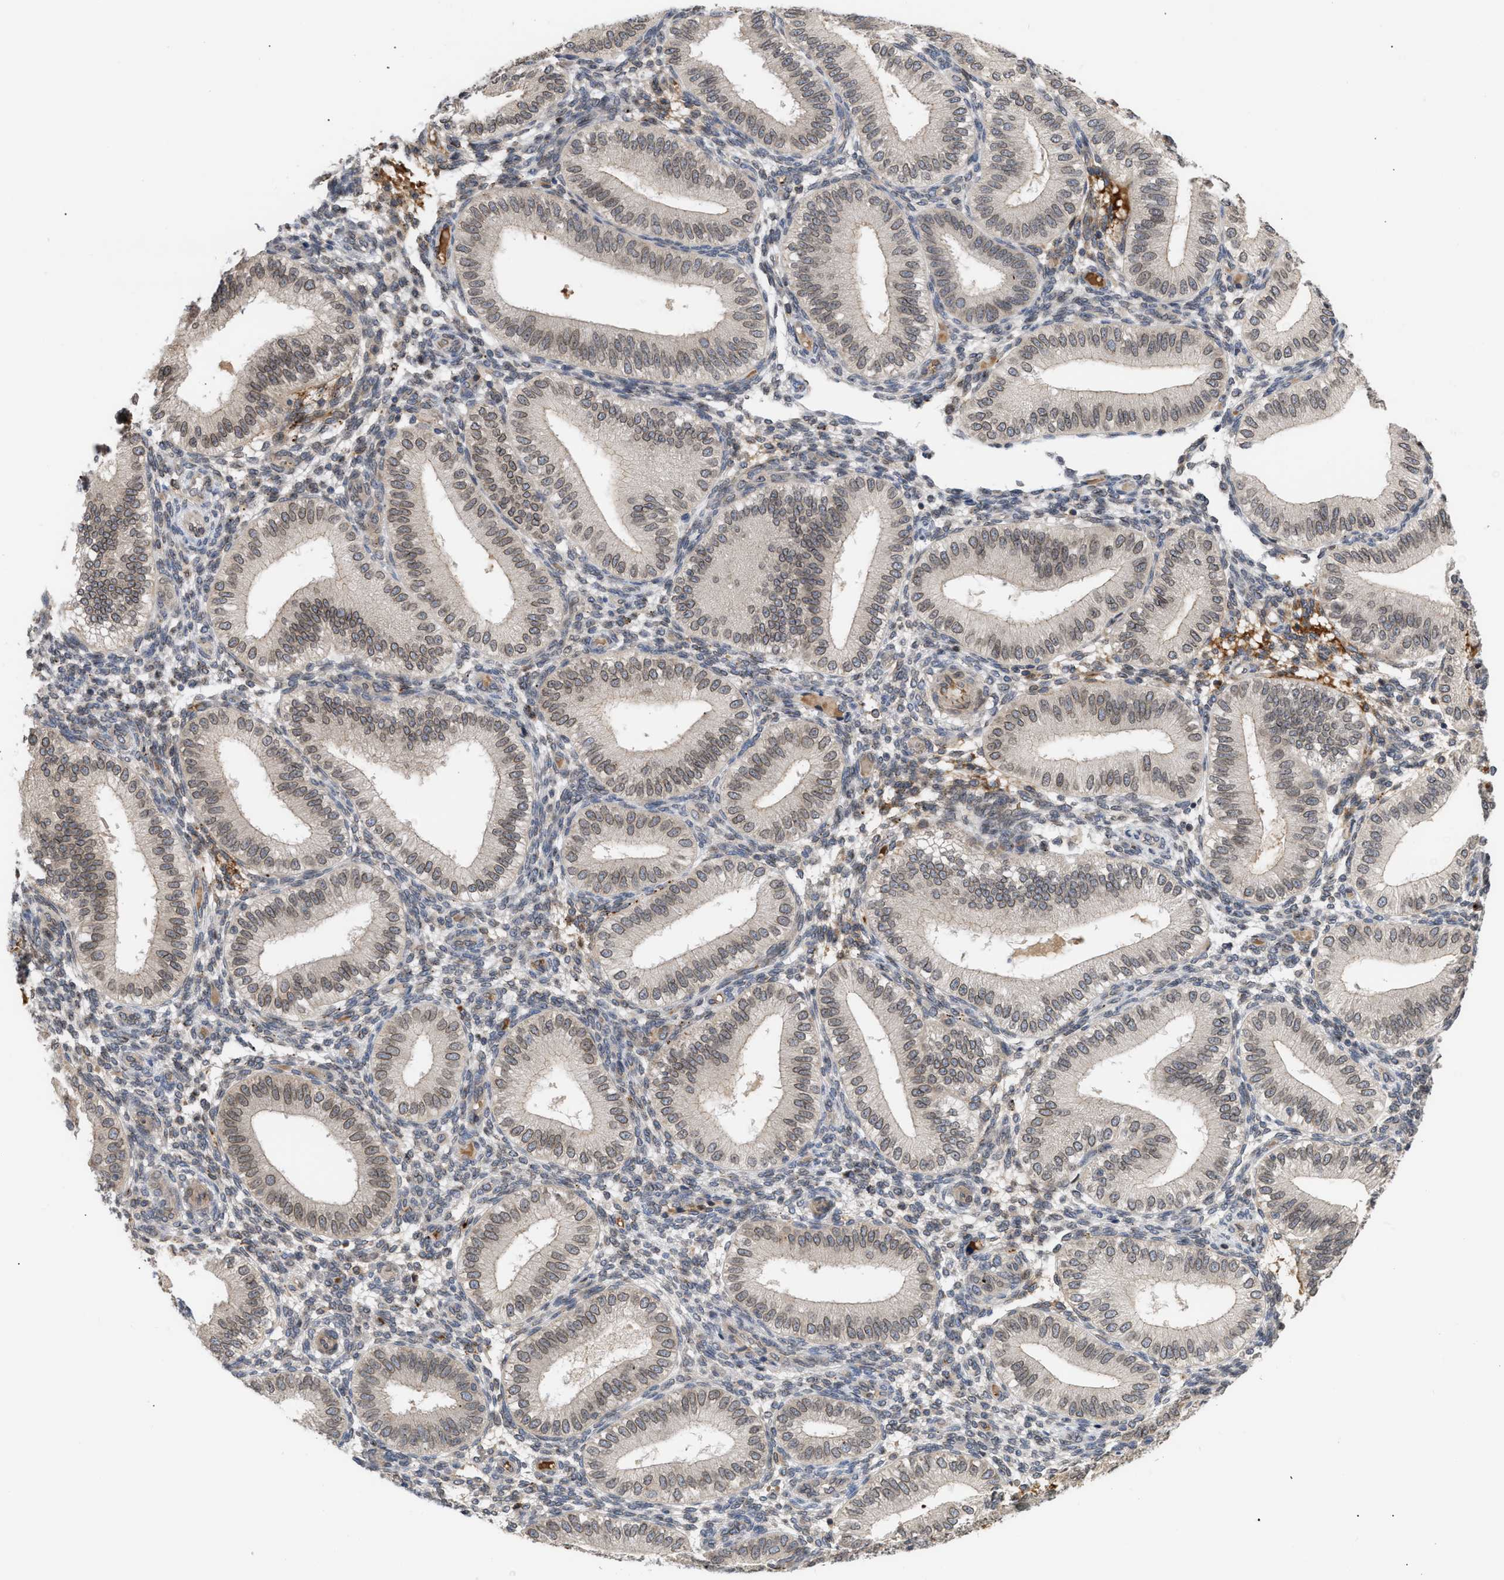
{"staining": {"intensity": "weak", "quantity": "25%-75%", "location": "cytoplasmic/membranous,nuclear"}, "tissue": "endometrium", "cell_type": "Cells in endometrial stroma", "image_type": "normal", "snomed": [{"axis": "morphology", "description": "Normal tissue, NOS"}, {"axis": "topography", "description": "Endometrium"}], "caption": "A high-resolution image shows immunohistochemistry staining of normal endometrium, which demonstrates weak cytoplasmic/membranous,nuclear expression in approximately 25%-75% of cells in endometrial stroma. (DAB (3,3'-diaminobenzidine) = brown stain, brightfield microscopy at high magnification).", "gene": "NUP62", "patient": {"sex": "female", "age": 39}}